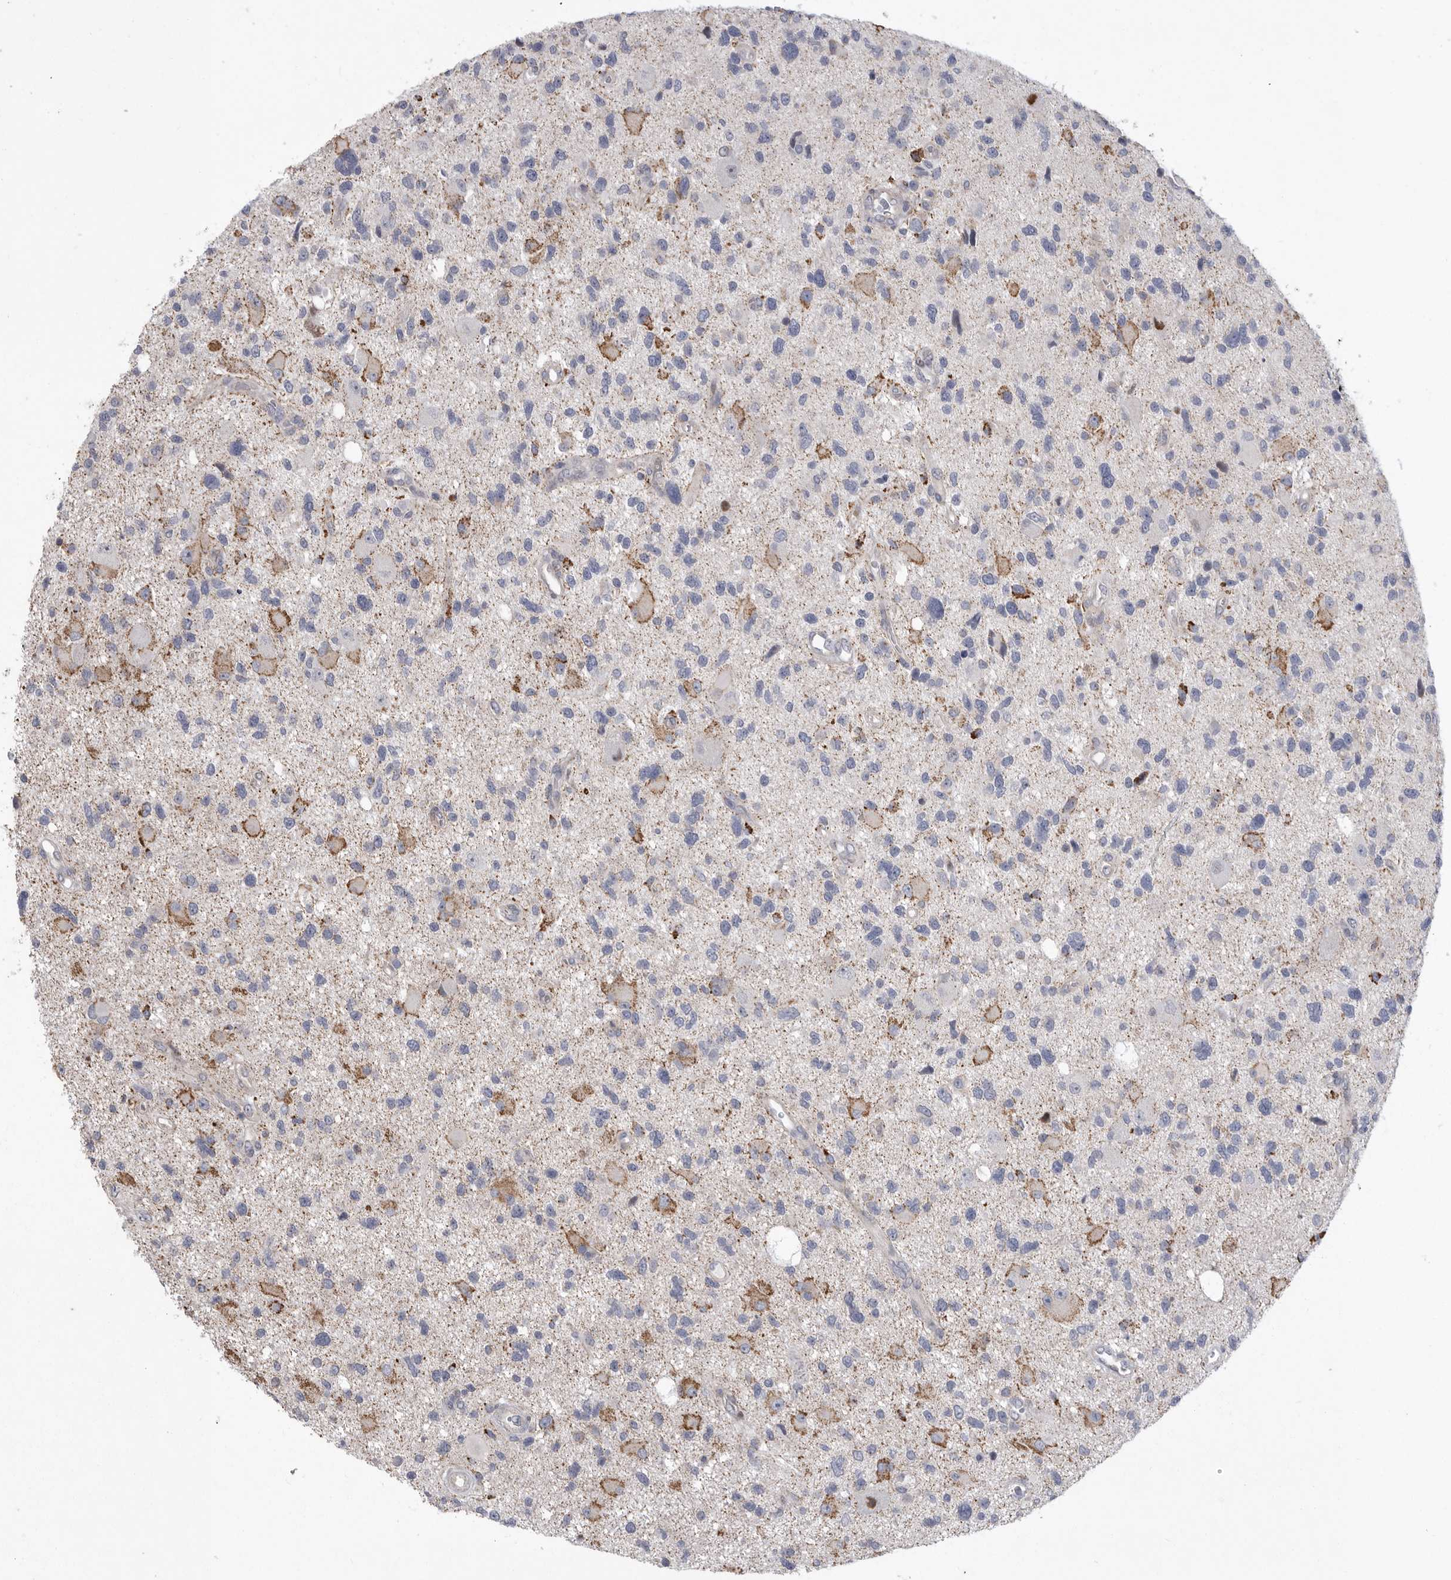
{"staining": {"intensity": "negative", "quantity": "none", "location": "none"}, "tissue": "glioma", "cell_type": "Tumor cells", "image_type": "cancer", "snomed": [{"axis": "morphology", "description": "Glioma, malignant, High grade"}, {"axis": "topography", "description": "Brain"}], "caption": "Tumor cells are negative for protein expression in human glioma.", "gene": "MPZL1", "patient": {"sex": "male", "age": 33}}